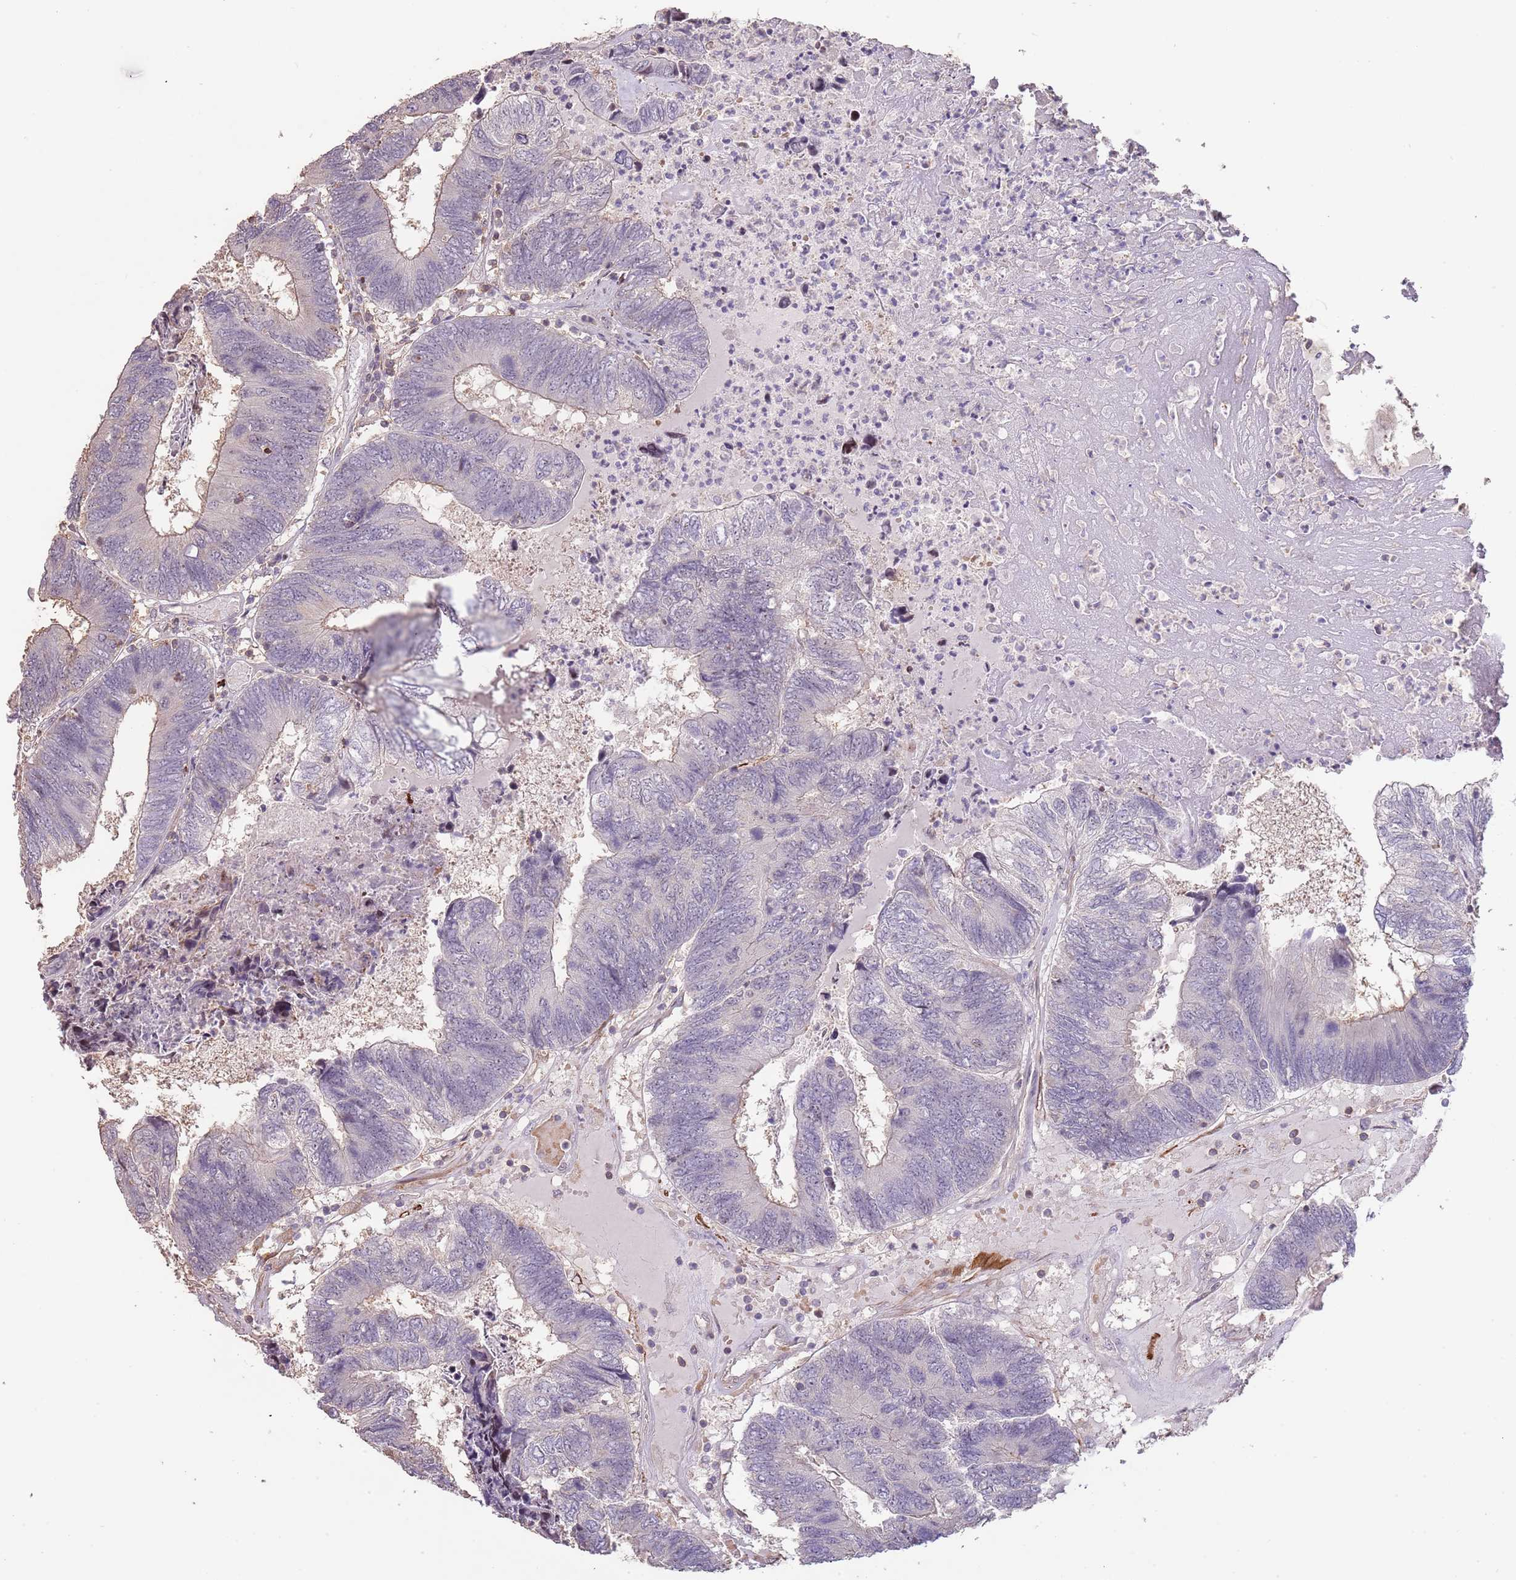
{"staining": {"intensity": "negative", "quantity": "none", "location": "none"}, "tissue": "colorectal cancer", "cell_type": "Tumor cells", "image_type": "cancer", "snomed": [{"axis": "morphology", "description": "Adenocarcinoma, NOS"}, {"axis": "topography", "description": "Colon"}], "caption": "Tumor cells show no significant expression in colorectal cancer (adenocarcinoma).", "gene": "ADTRP", "patient": {"sex": "female", "age": 67}}